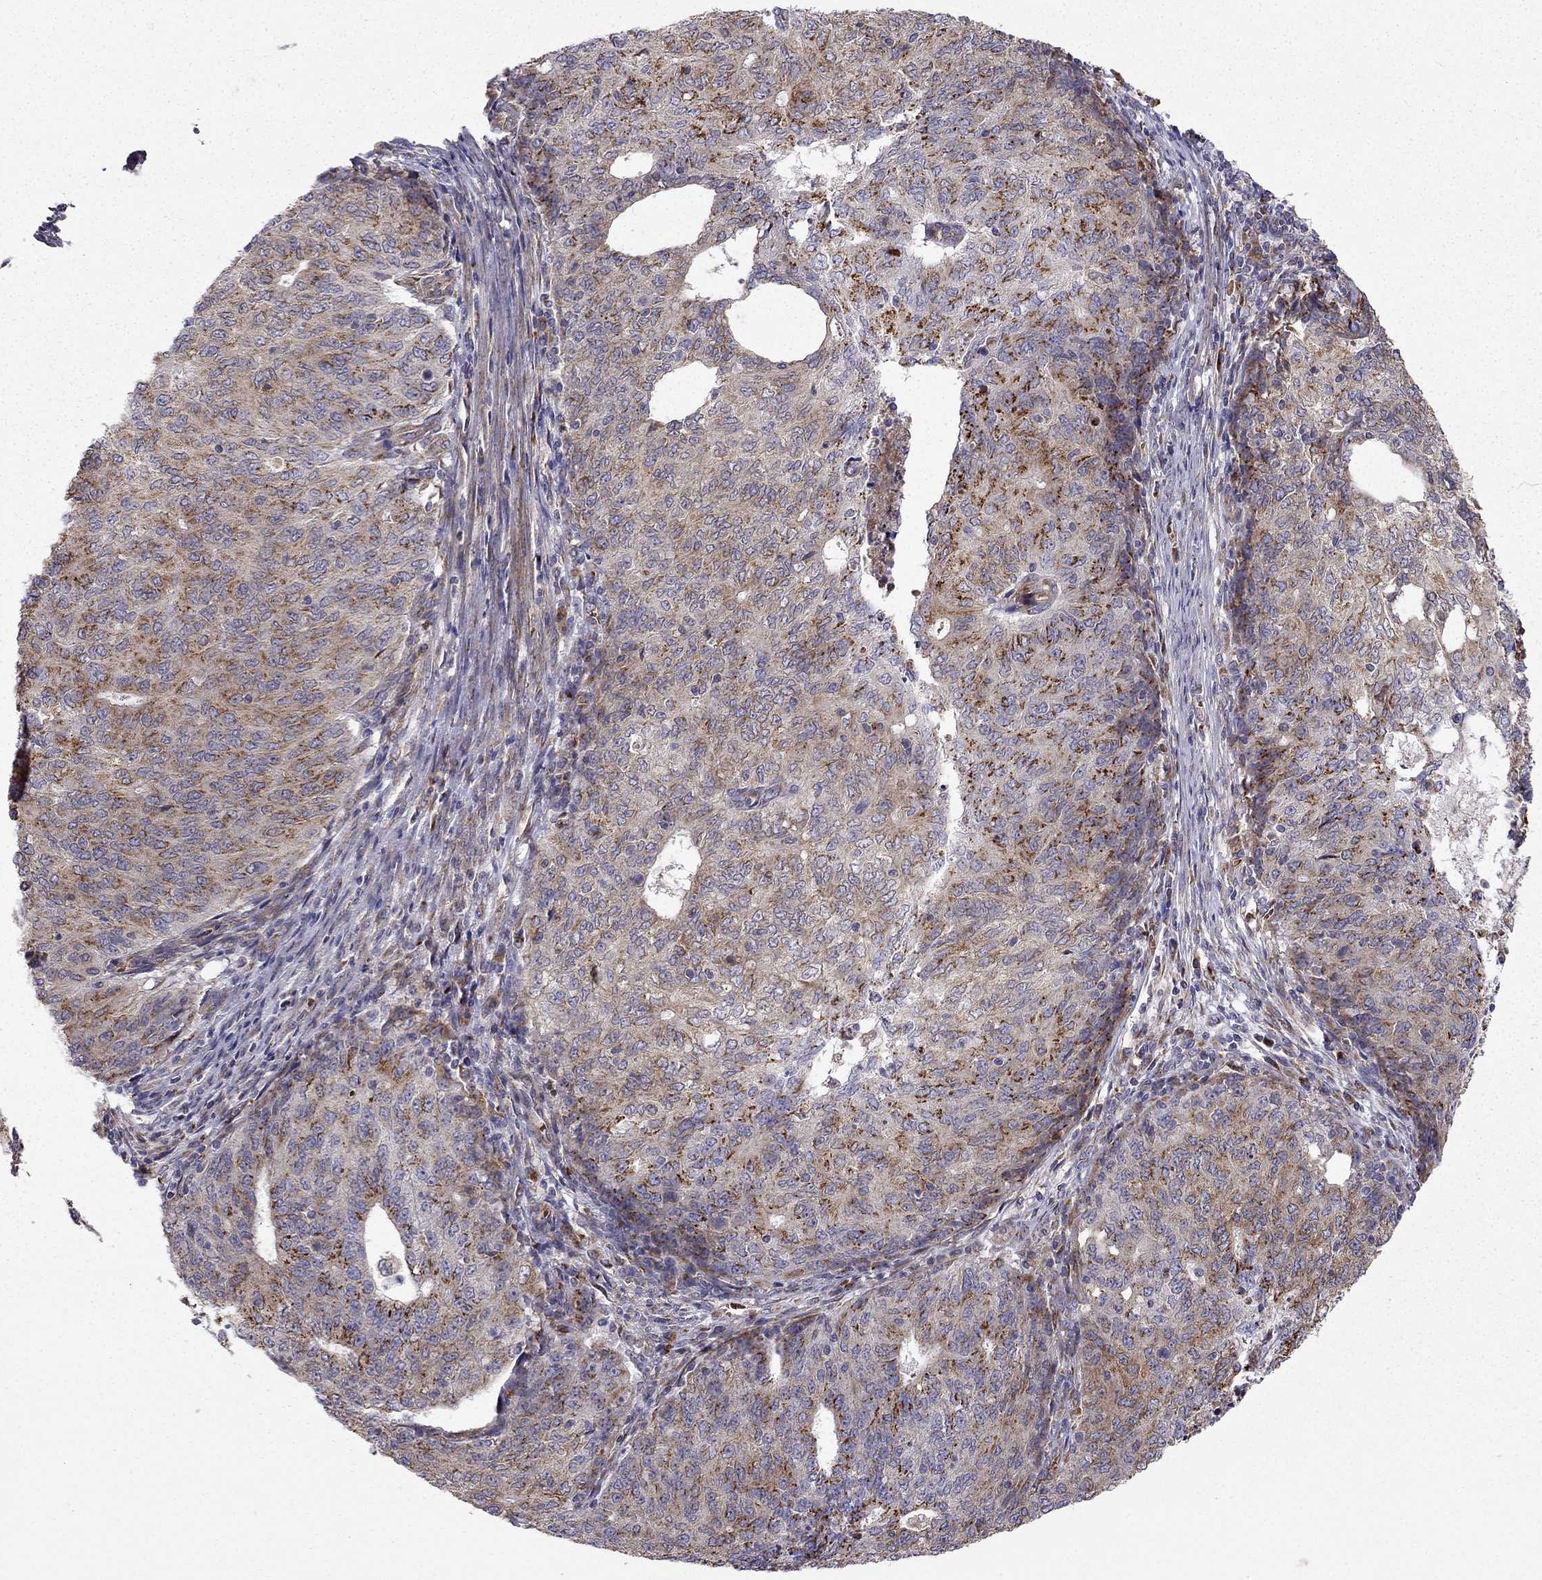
{"staining": {"intensity": "strong", "quantity": "25%-75%", "location": "cytoplasmic/membranous"}, "tissue": "endometrial cancer", "cell_type": "Tumor cells", "image_type": "cancer", "snomed": [{"axis": "morphology", "description": "Adenocarcinoma, NOS"}, {"axis": "topography", "description": "Endometrium"}], "caption": "The image demonstrates a brown stain indicating the presence of a protein in the cytoplasmic/membranous of tumor cells in endometrial adenocarcinoma.", "gene": "B4GALT7", "patient": {"sex": "female", "age": 82}}